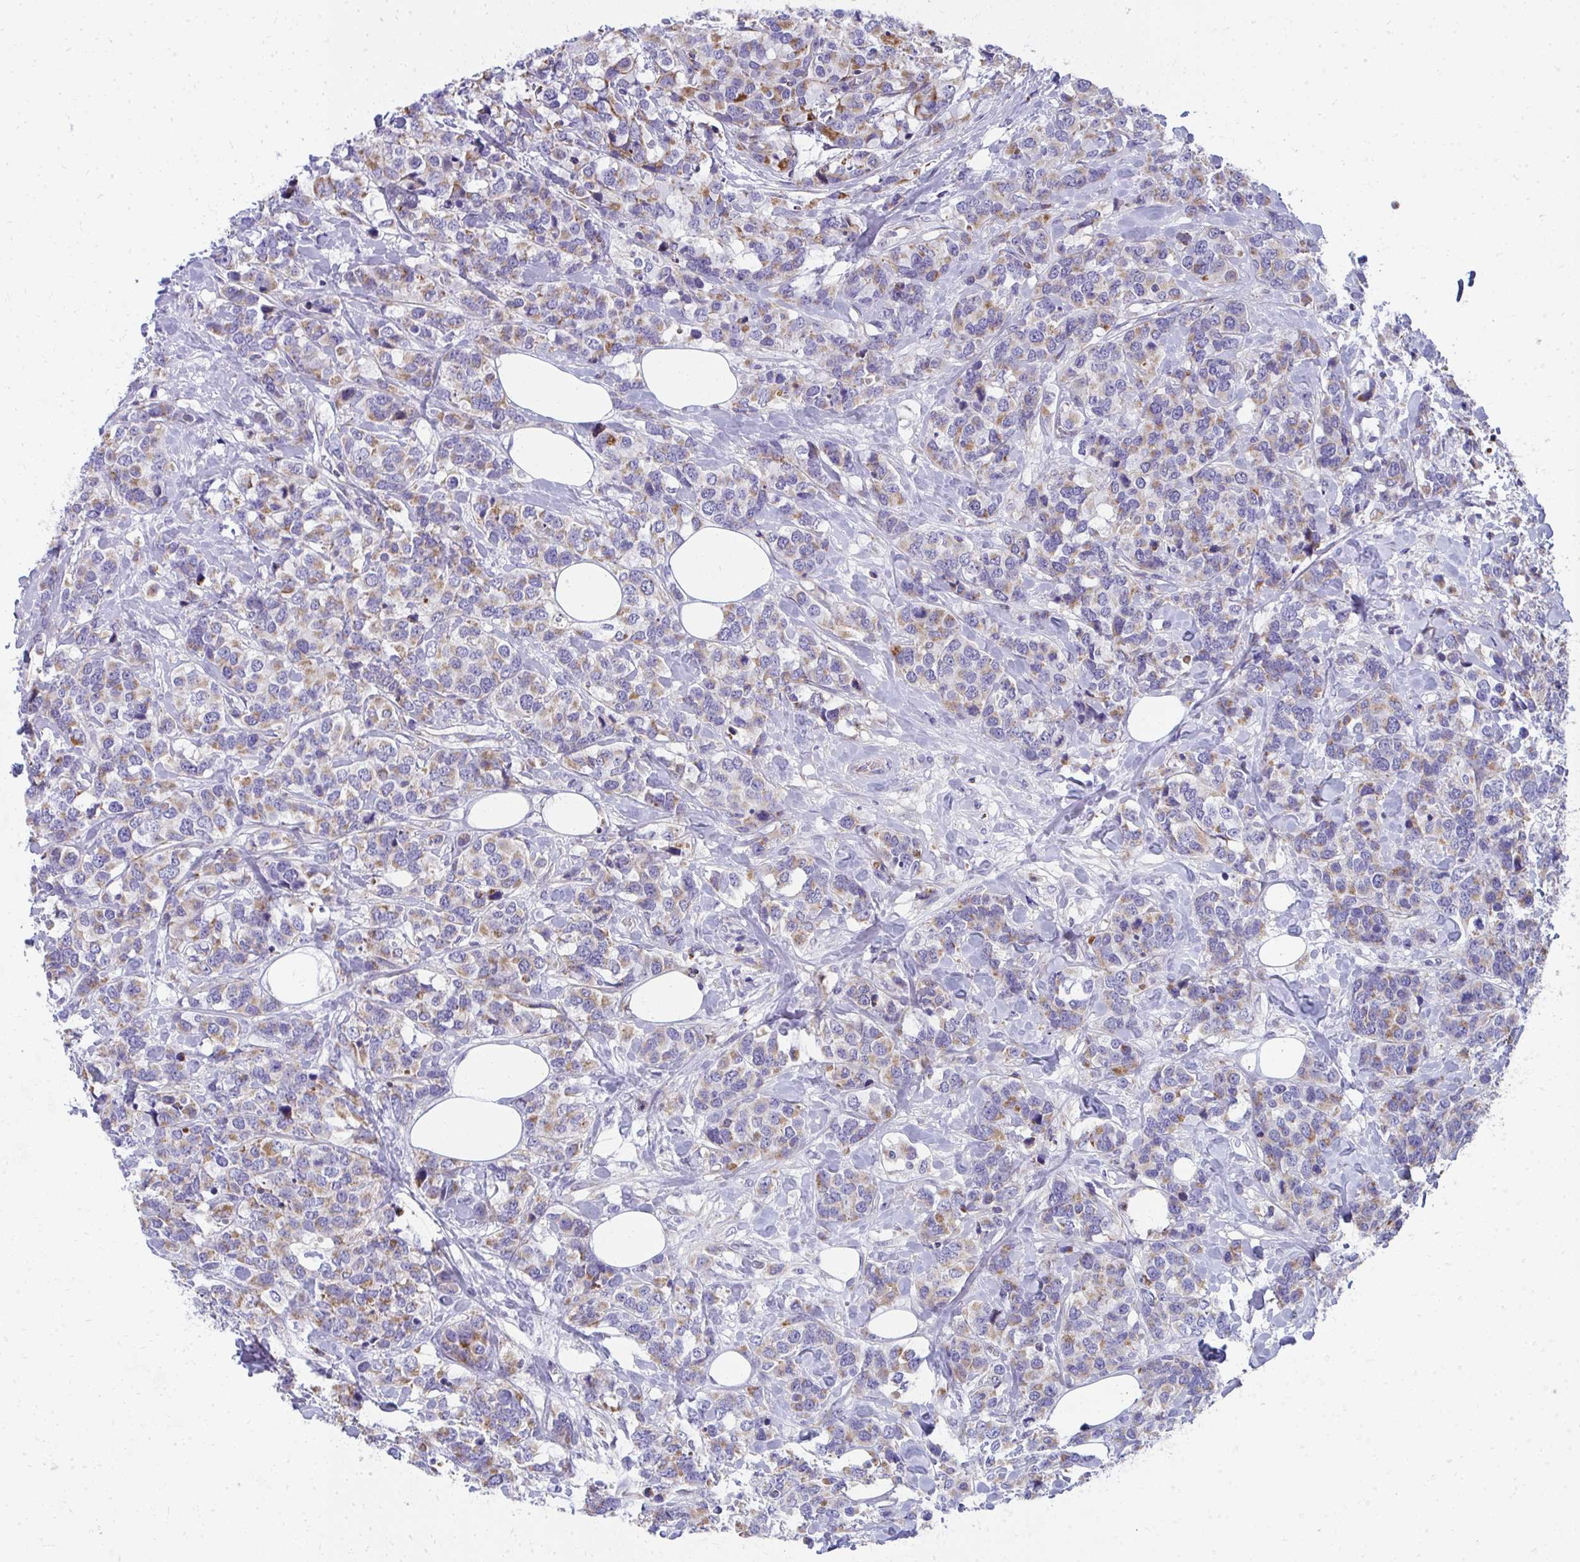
{"staining": {"intensity": "moderate", "quantity": "25%-75%", "location": "cytoplasmic/membranous"}, "tissue": "breast cancer", "cell_type": "Tumor cells", "image_type": "cancer", "snomed": [{"axis": "morphology", "description": "Lobular carcinoma"}, {"axis": "topography", "description": "Breast"}], "caption": "Immunohistochemistry (IHC) of human breast cancer (lobular carcinoma) shows medium levels of moderate cytoplasmic/membranous staining in approximately 25%-75% of tumor cells.", "gene": "IL37", "patient": {"sex": "female", "age": 59}}